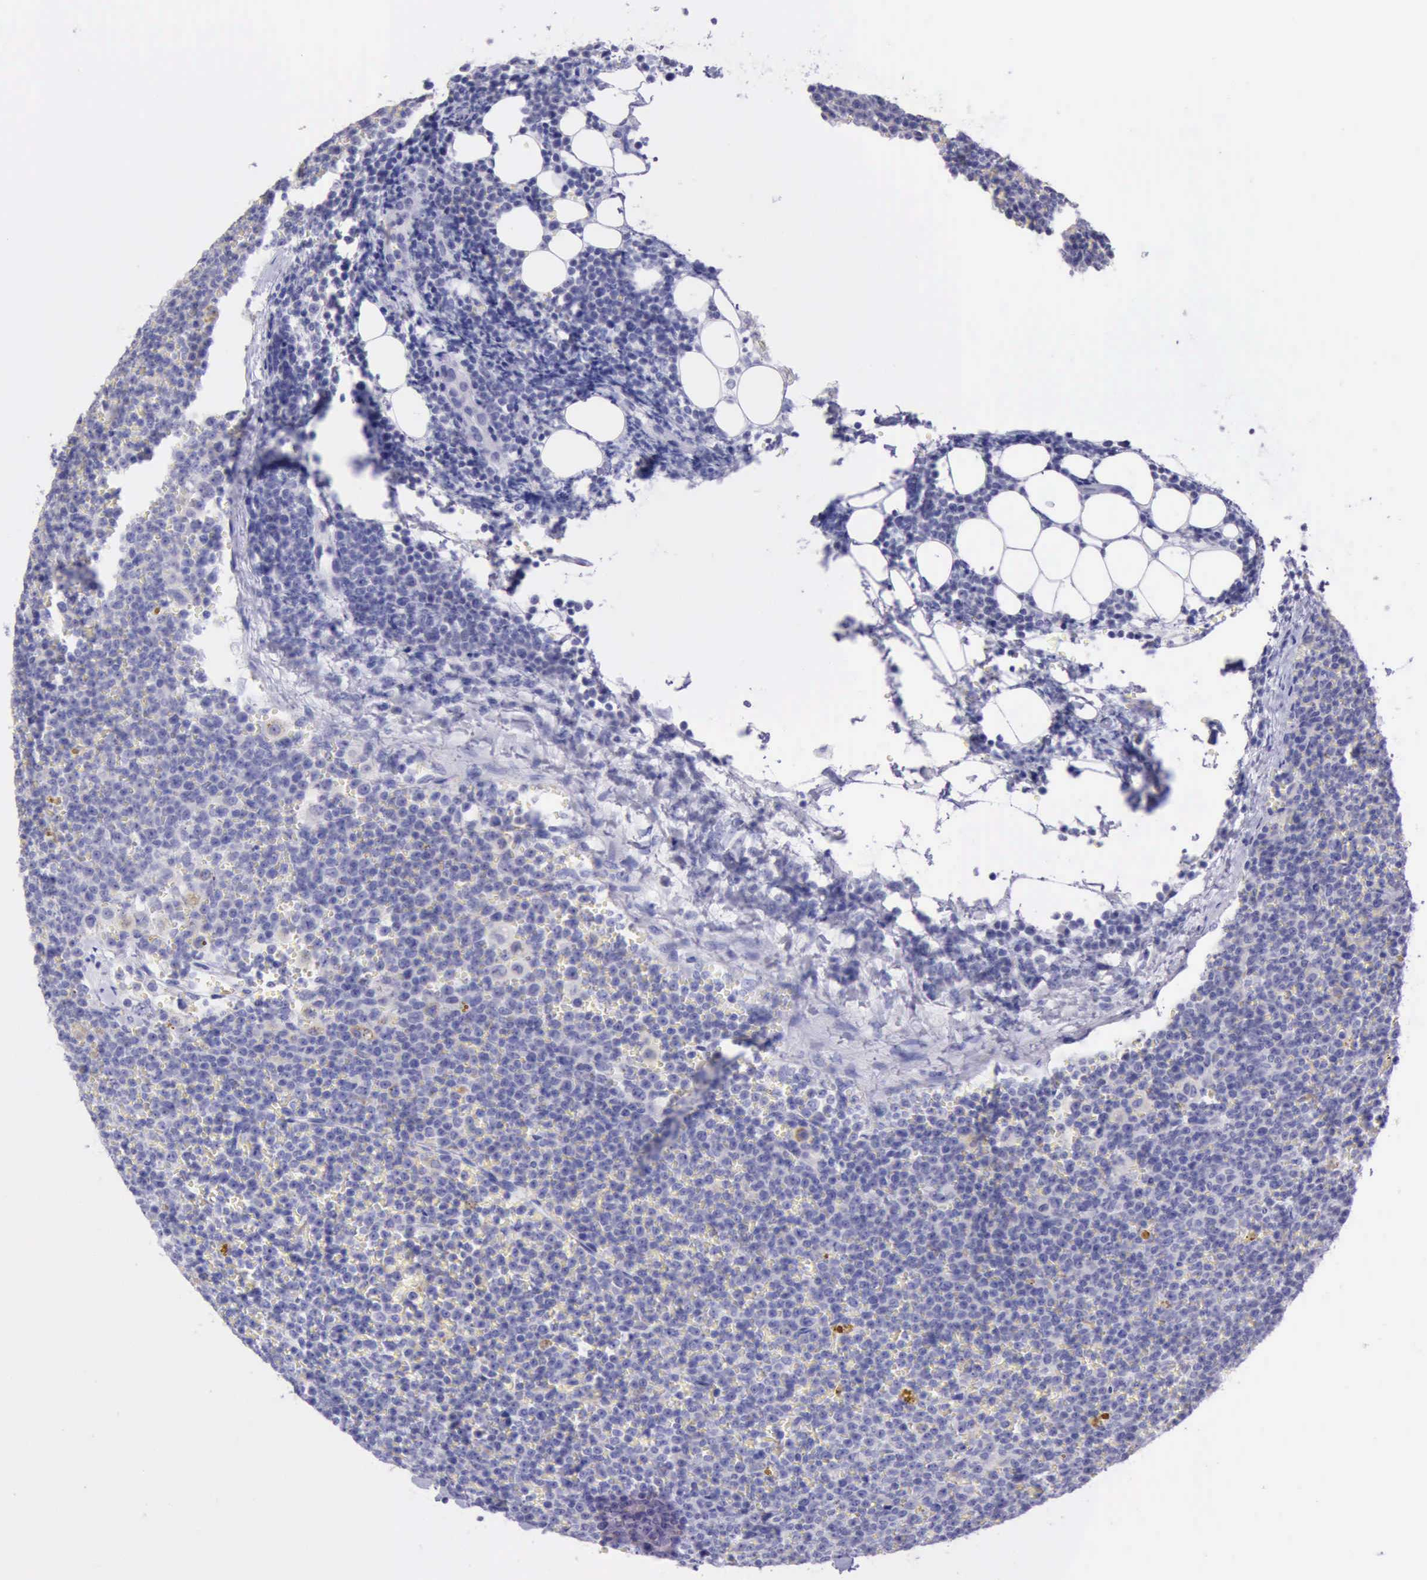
{"staining": {"intensity": "negative", "quantity": "none", "location": "none"}, "tissue": "lymphoma", "cell_type": "Tumor cells", "image_type": "cancer", "snomed": [{"axis": "morphology", "description": "Malignant lymphoma, non-Hodgkin's type, Low grade"}, {"axis": "topography", "description": "Lymph node"}], "caption": "A micrograph of human lymphoma is negative for staining in tumor cells.", "gene": "LRFN5", "patient": {"sex": "male", "age": 50}}